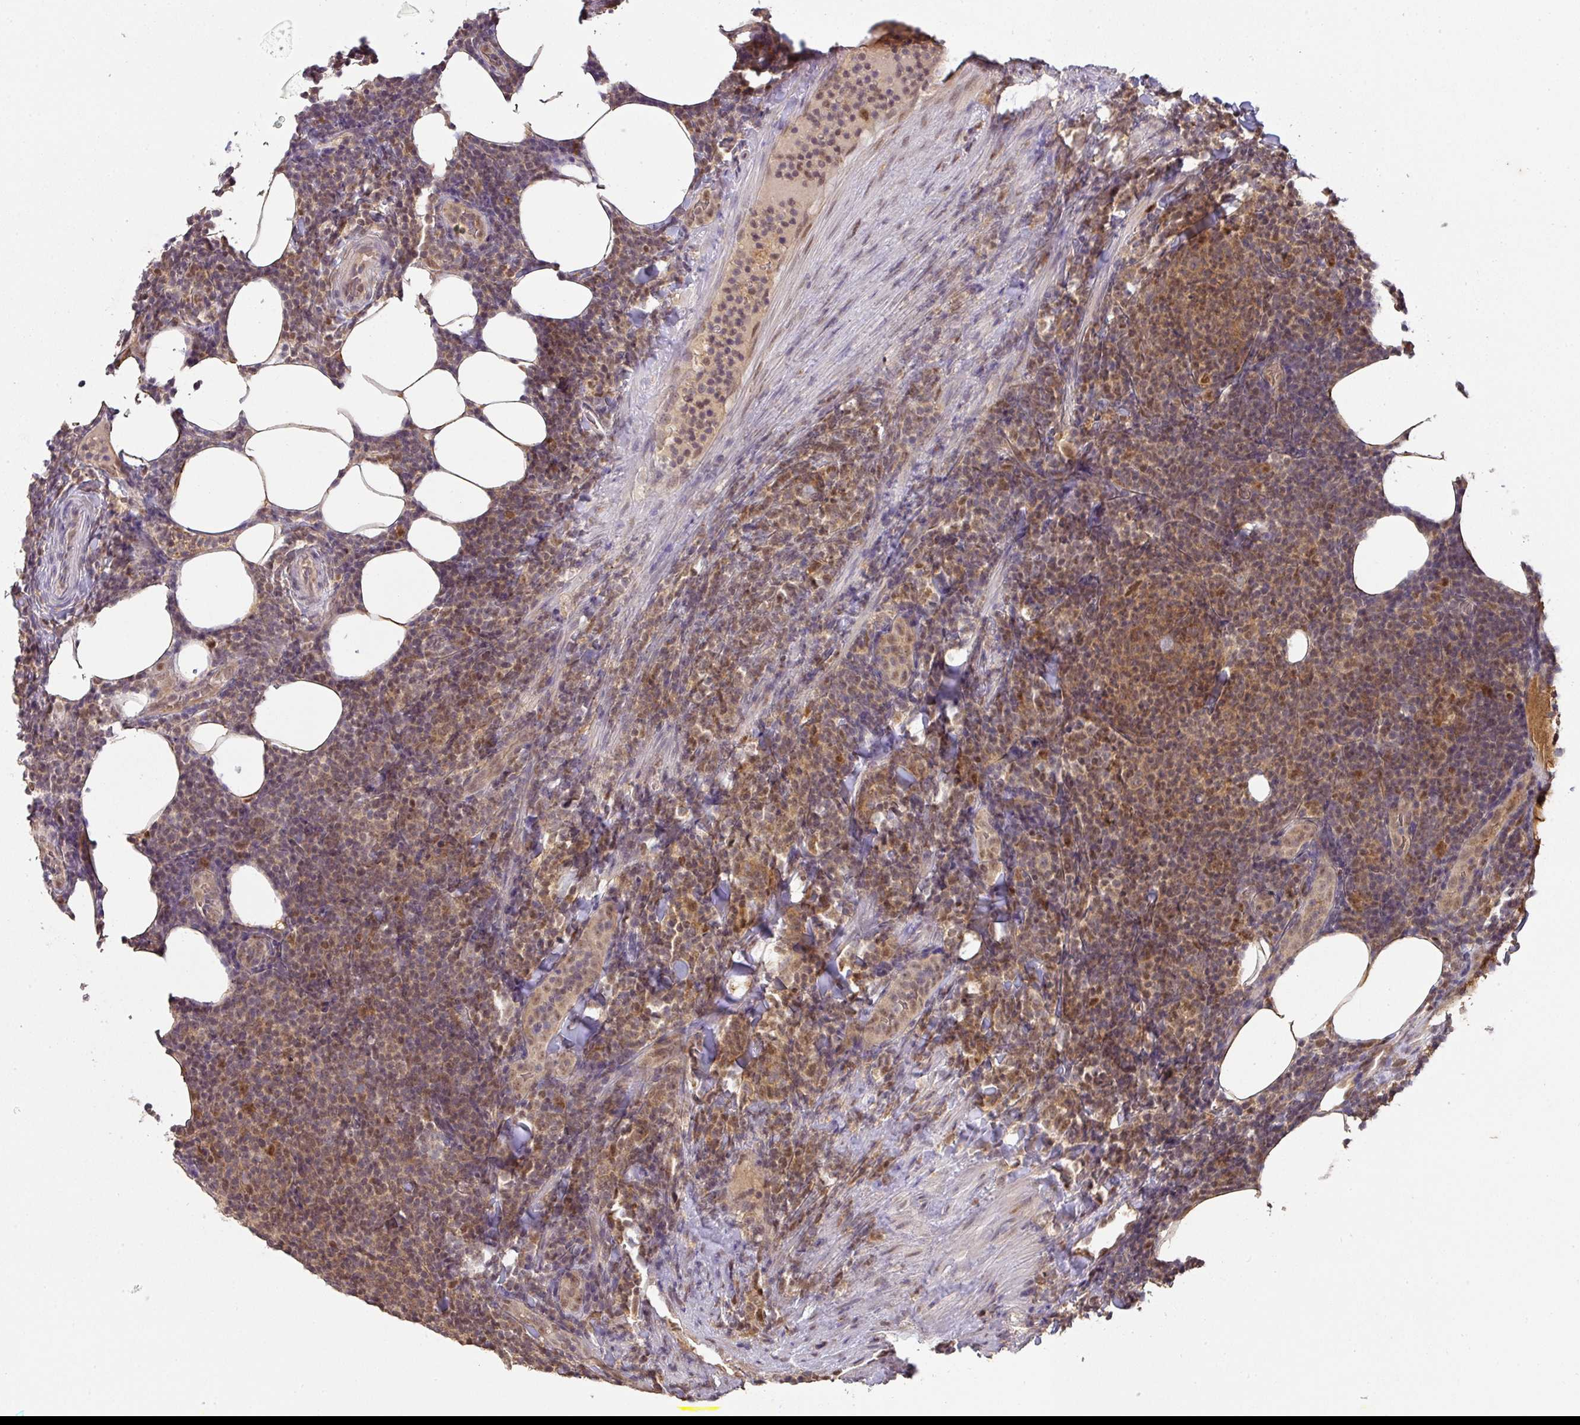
{"staining": {"intensity": "moderate", "quantity": "25%-75%", "location": "cytoplasmic/membranous,nuclear"}, "tissue": "lymphoma", "cell_type": "Tumor cells", "image_type": "cancer", "snomed": [{"axis": "morphology", "description": "Malignant lymphoma, non-Hodgkin's type, Low grade"}, {"axis": "topography", "description": "Lymph node"}], "caption": "A photomicrograph showing moderate cytoplasmic/membranous and nuclear staining in about 25%-75% of tumor cells in lymphoma, as visualized by brown immunohistochemical staining.", "gene": "RANBP9", "patient": {"sex": "male", "age": 66}}